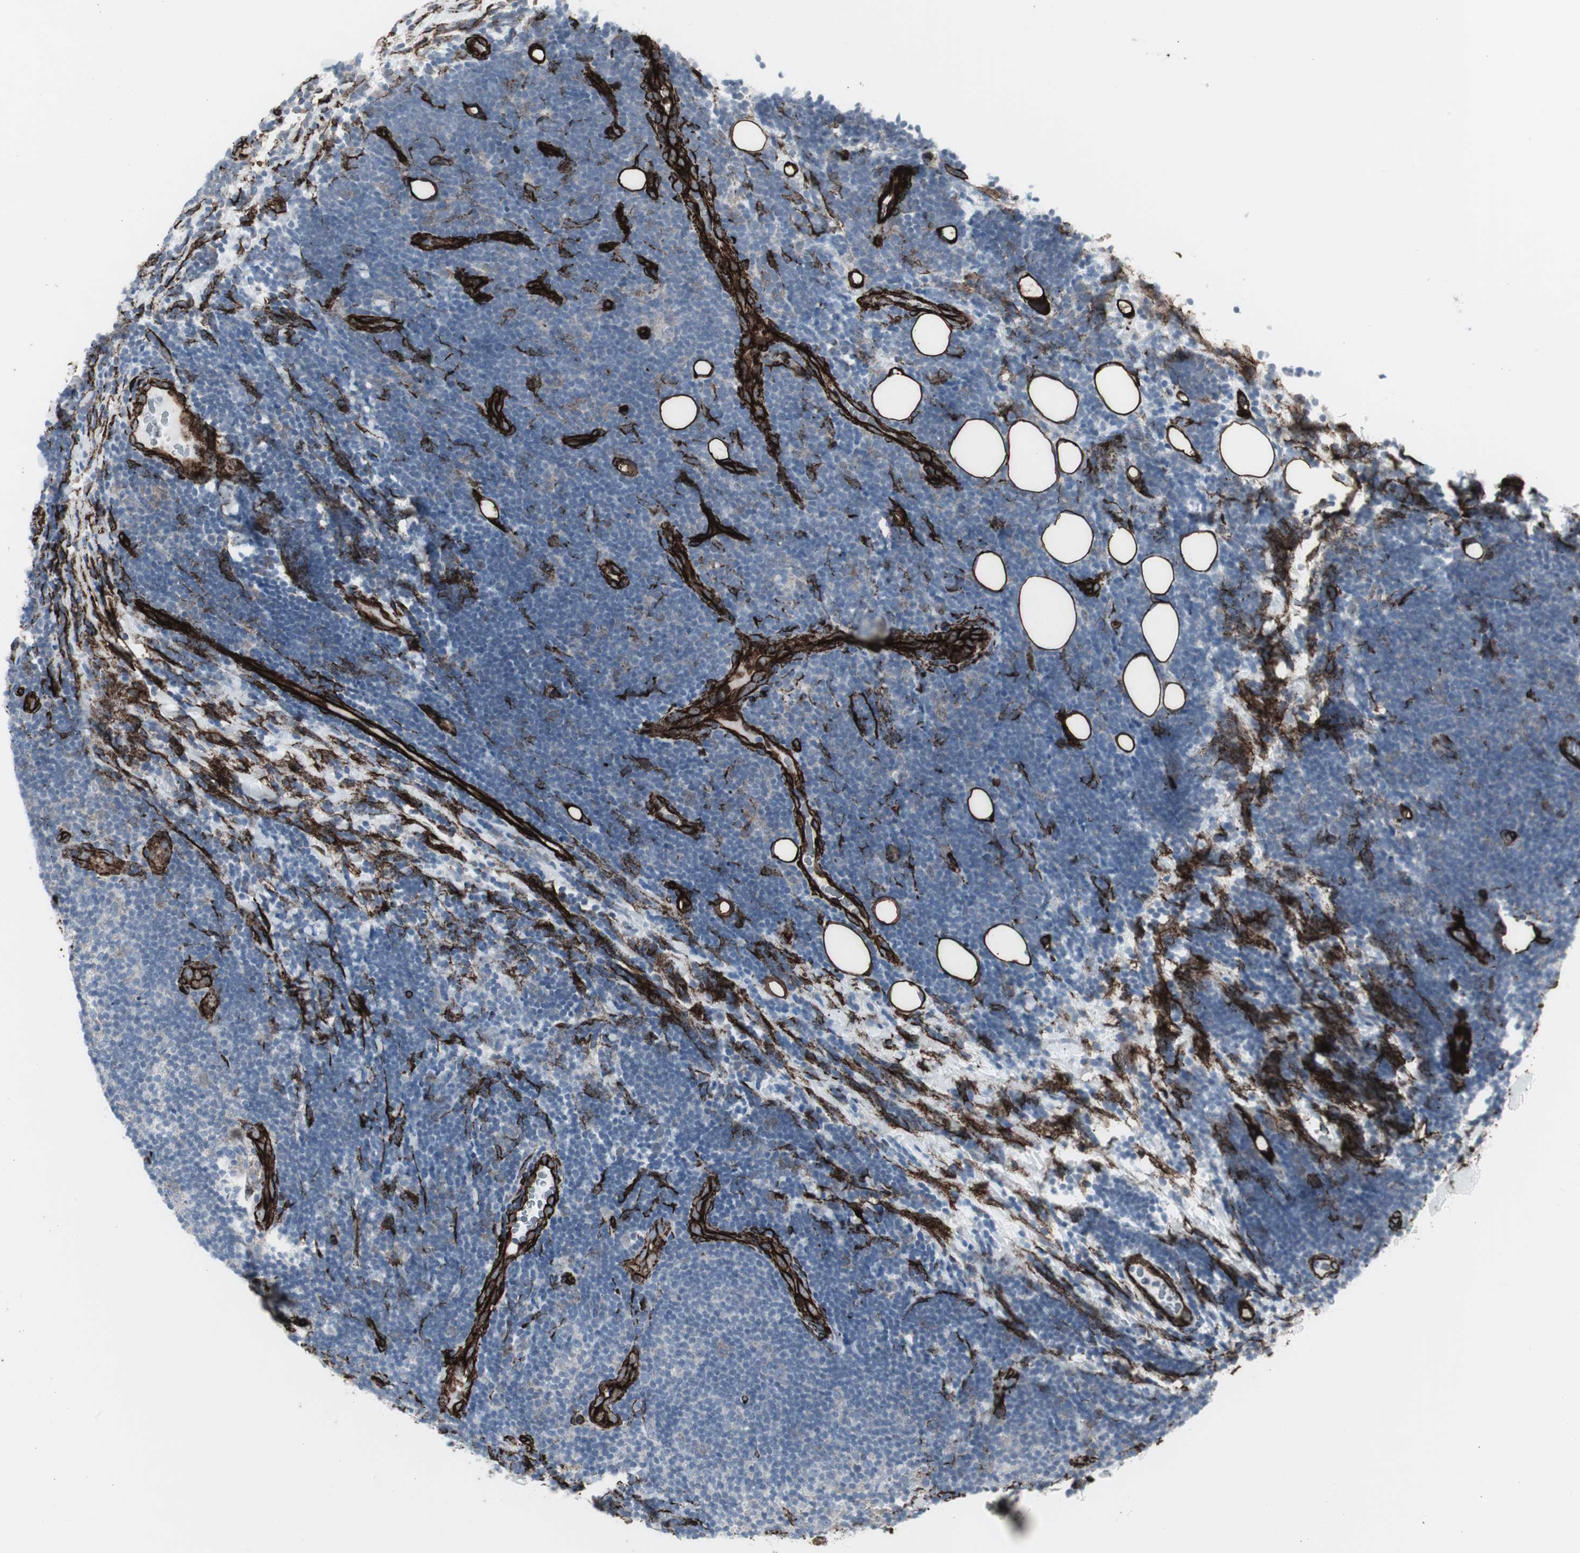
{"staining": {"intensity": "negative", "quantity": "none", "location": "none"}, "tissue": "lymphoma", "cell_type": "Tumor cells", "image_type": "cancer", "snomed": [{"axis": "morphology", "description": "Malignant lymphoma, non-Hodgkin's type, Low grade"}, {"axis": "topography", "description": "Lymph node"}], "caption": "Immunohistochemical staining of low-grade malignant lymphoma, non-Hodgkin's type displays no significant positivity in tumor cells. Nuclei are stained in blue.", "gene": "PDGFA", "patient": {"sex": "male", "age": 83}}